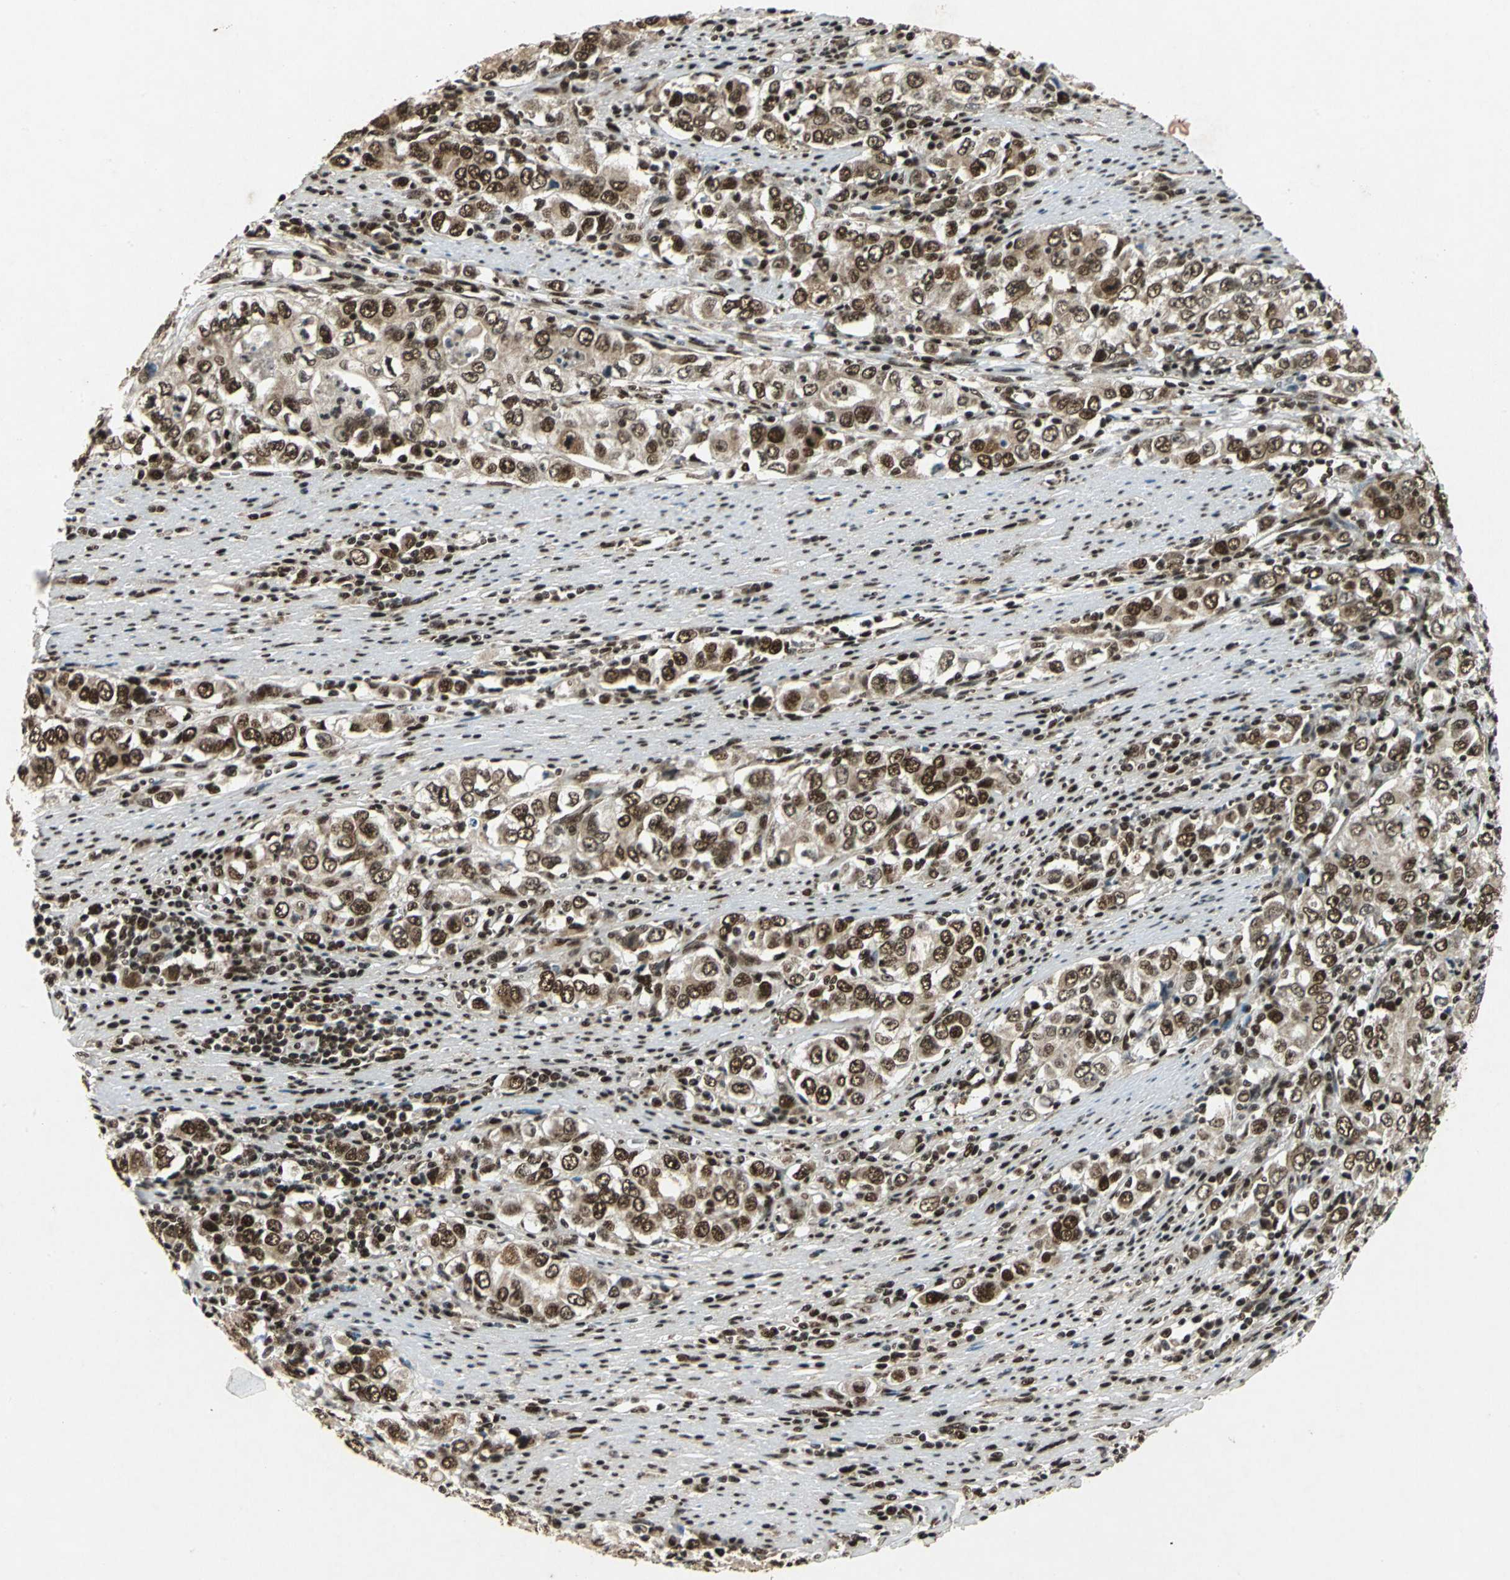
{"staining": {"intensity": "strong", "quantity": ">75%", "location": "cytoplasmic/membranous,nuclear"}, "tissue": "stomach cancer", "cell_type": "Tumor cells", "image_type": "cancer", "snomed": [{"axis": "morphology", "description": "Adenocarcinoma, NOS"}, {"axis": "topography", "description": "Stomach, lower"}], "caption": "Human stomach cancer stained with a brown dye demonstrates strong cytoplasmic/membranous and nuclear positive staining in about >75% of tumor cells.", "gene": "MTA2", "patient": {"sex": "female", "age": 72}}